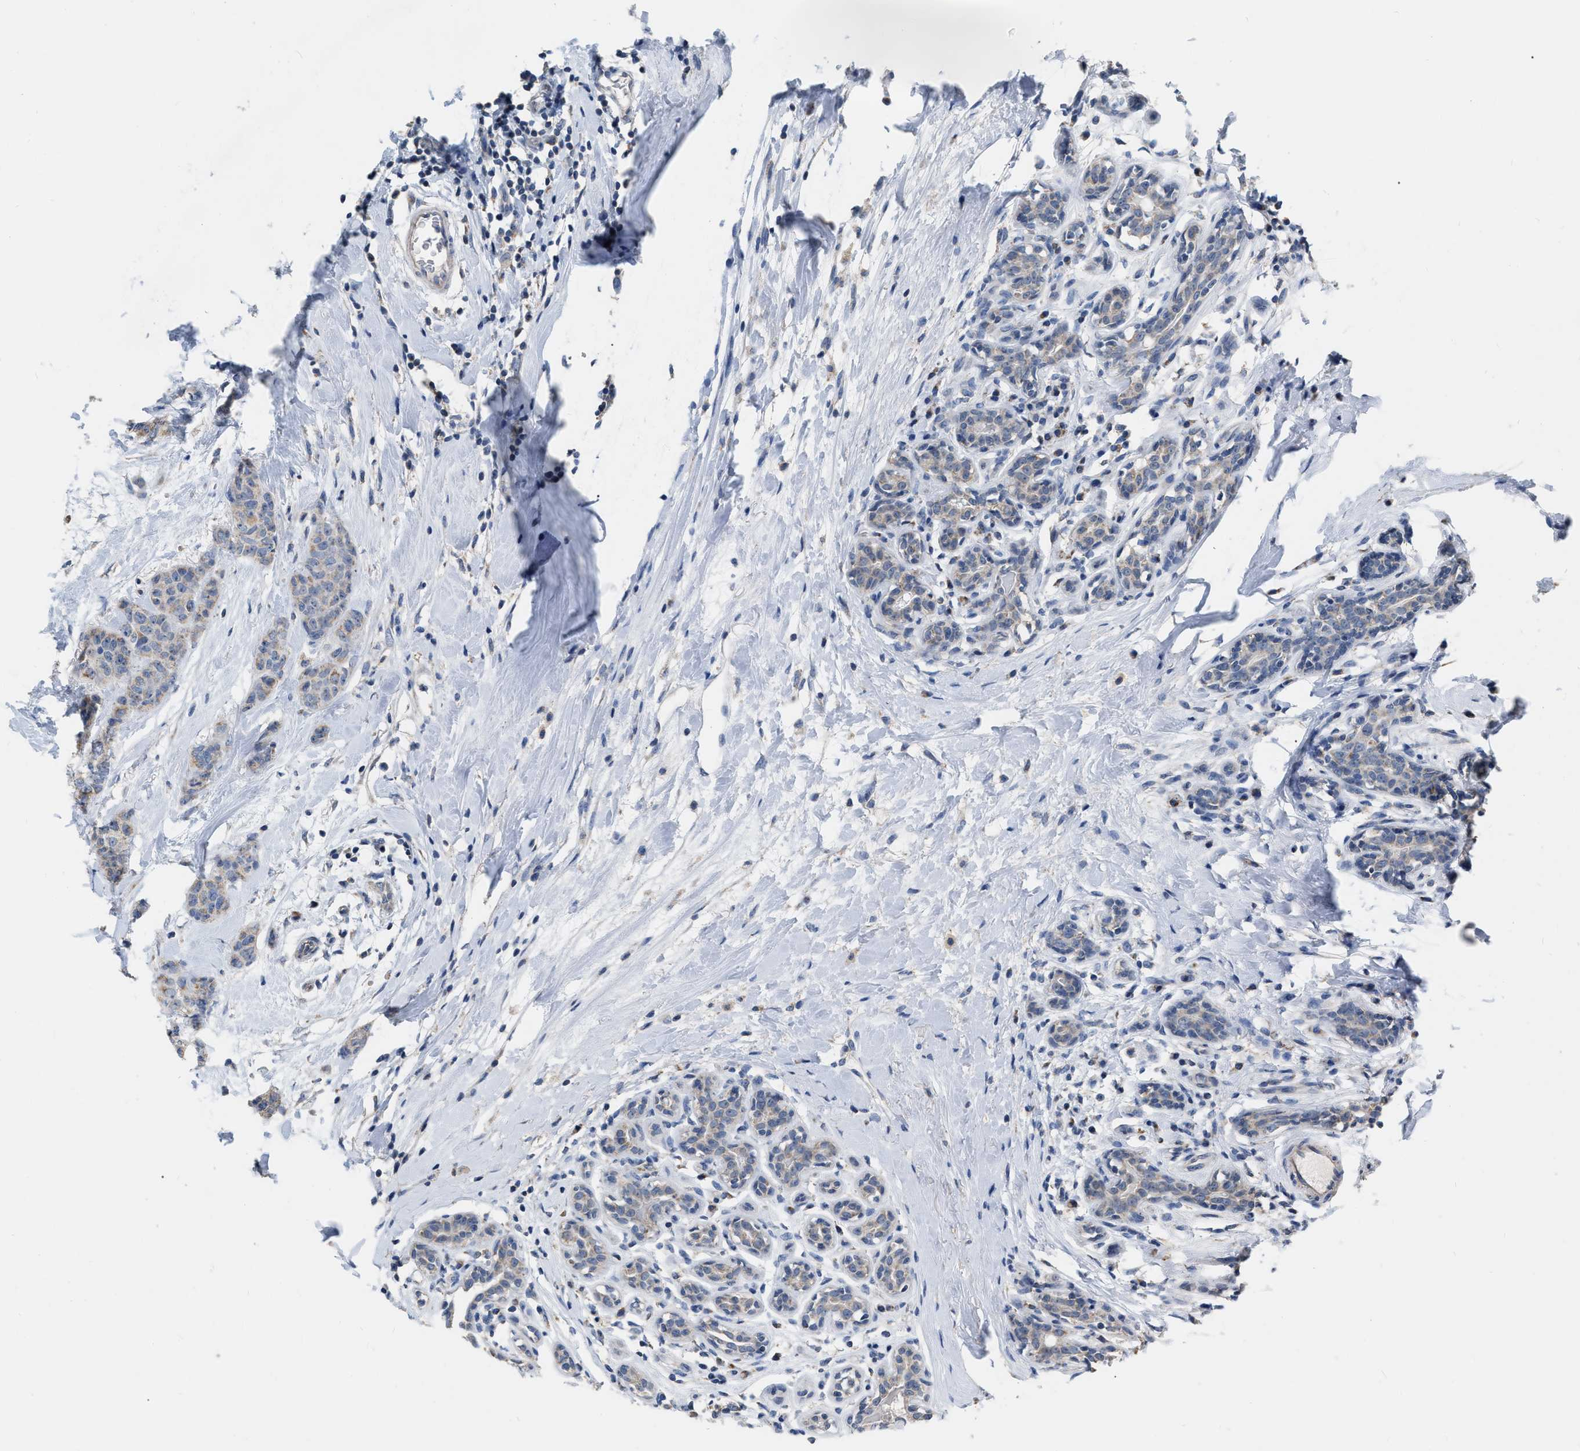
{"staining": {"intensity": "weak", "quantity": "25%-75%", "location": "cytoplasmic/membranous"}, "tissue": "breast cancer", "cell_type": "Tumor cells", "image_type": "cancer", "snomed": [{"axis": "morphology", "description": "Normal tissue, NOS"}, {"axis": "morphology", "description": "Duct carcinoma"}, {"axis": "topography", "description": "Breast"}], "caption": "Intraductal carcinoma (breast) tissue displays weak cytoplasmic/membranous positivity in approximately 25%-75% of tumor cells, visualized by immunohistochemistry.", "gene": "DDX56", "patient": {"sex": "female", "age": 40}}